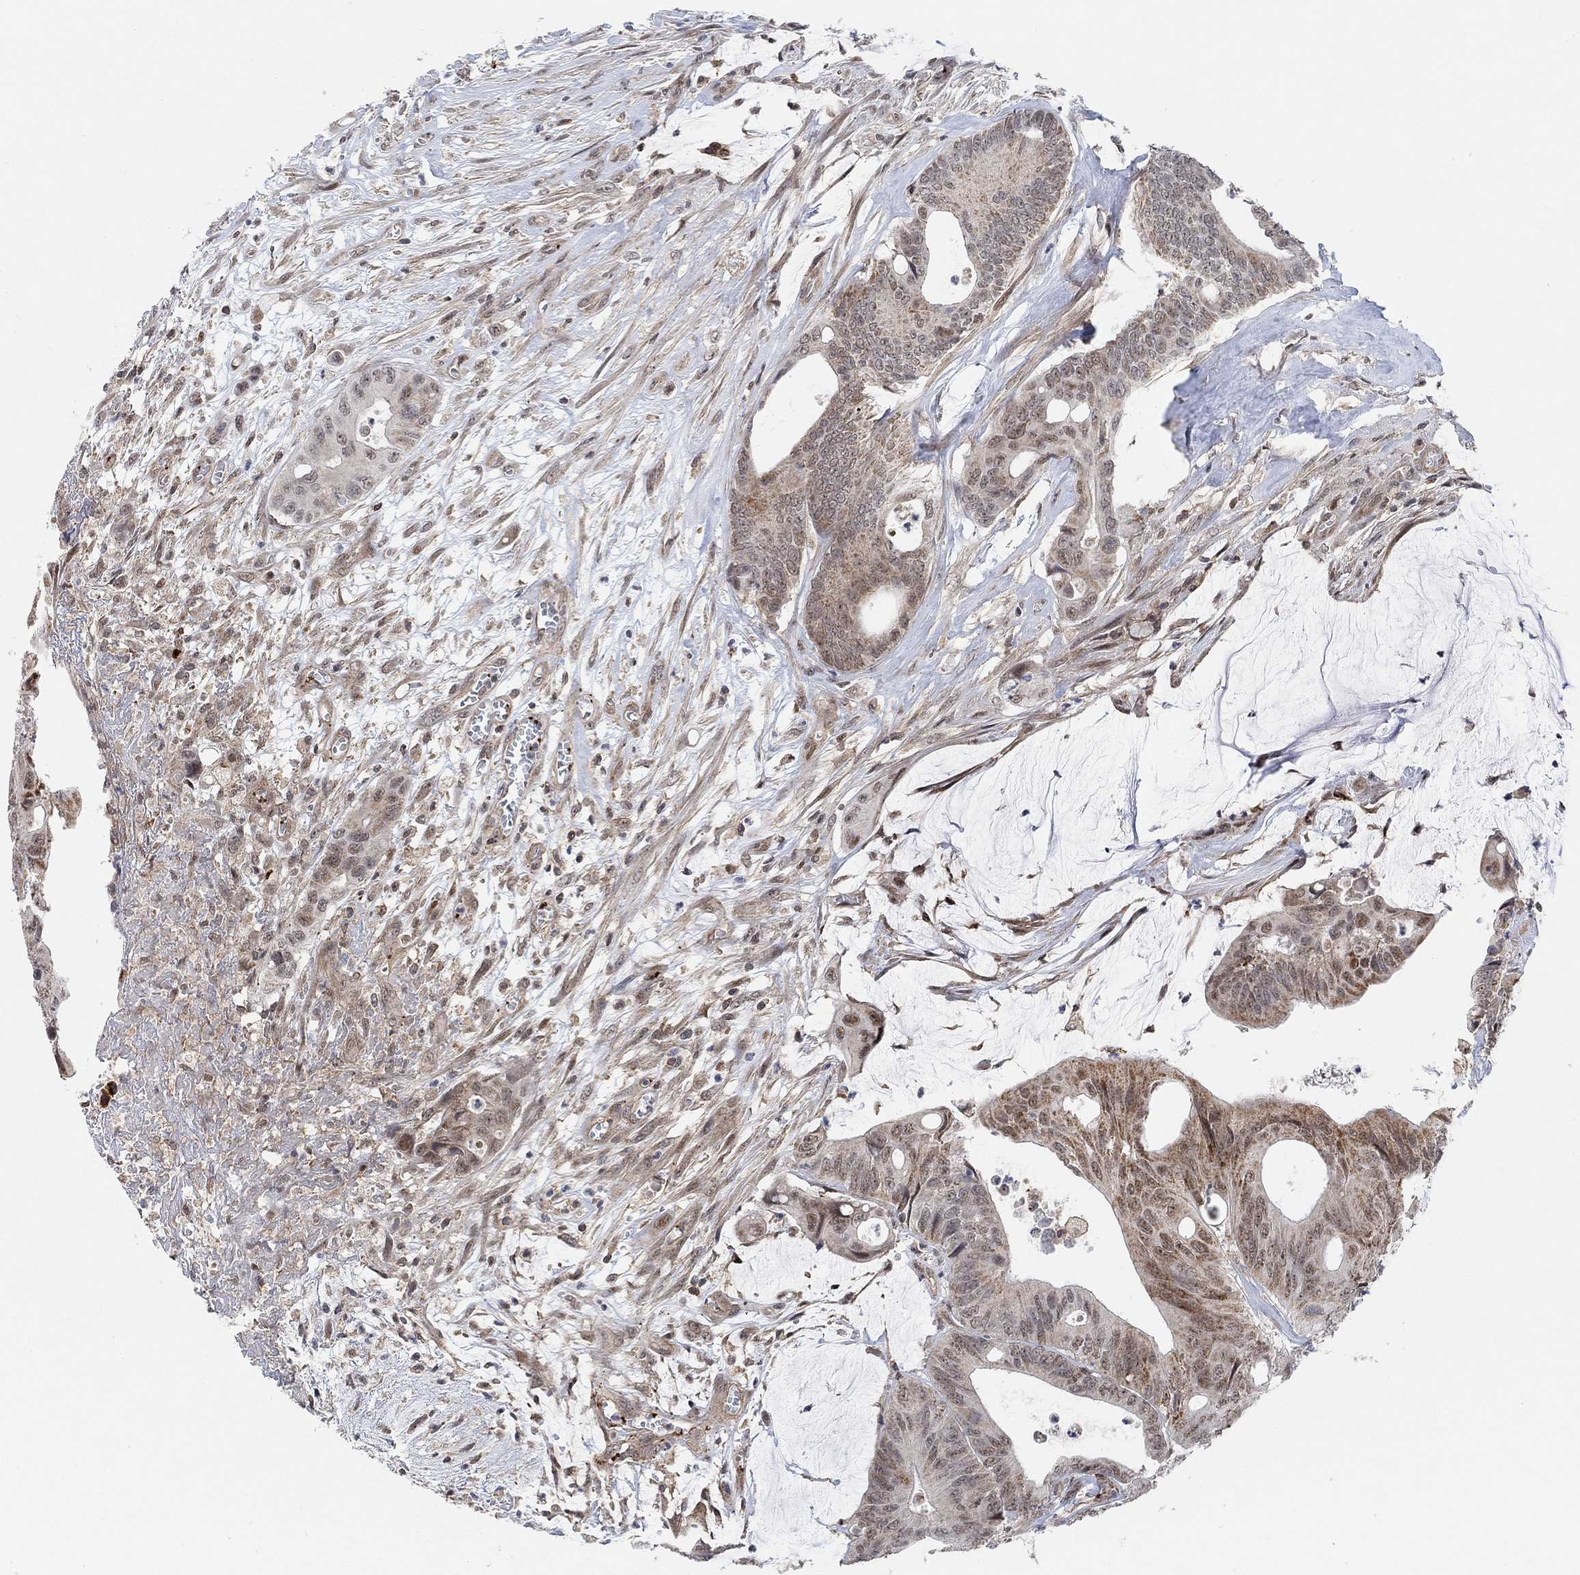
{"staining": {"intensity": "moderate", "quantity": "<25%", "location": "cytoplasmic/membranous"}, "tissue": "colorectal cancer", "cell_type": "Tumor cells", "image_type": "cancer", "snomed": [{"axis": "morphology", "description": "Normal tissue, NOS"}, {"axis": "morphology", "description": "Adenocarcinoma, NOS"}, {"axis": "topography", "description": "Colon"}], "caption": "Colorectal cancer (adenocarcinoma) stained with a brown dye demonstrates moderate cytoplasmic/membranous positive staining in approximately <25% of tumor cells.", "gene": "PWWP2B", "patient": {"sex": "male", "age": 65}}